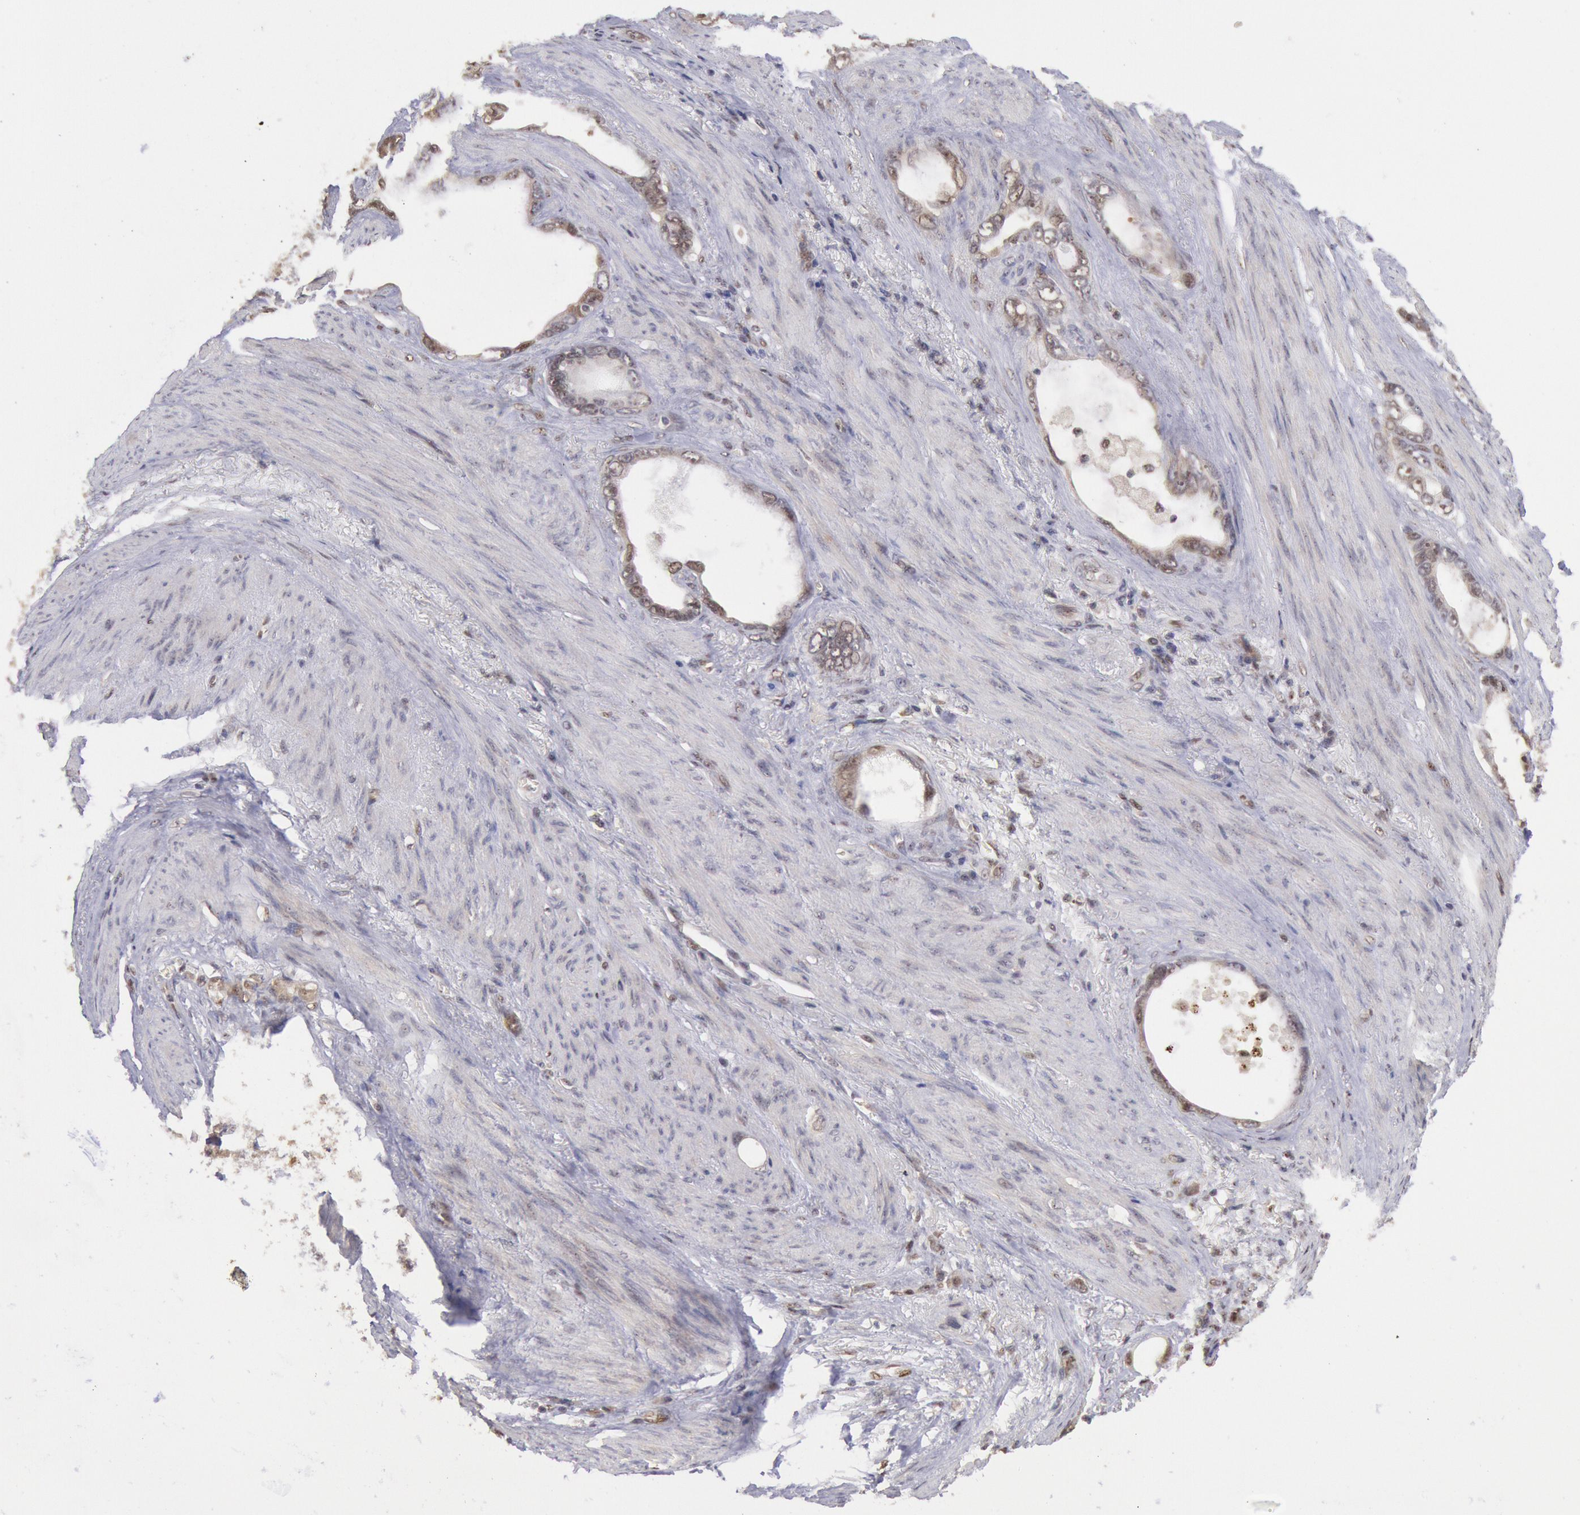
{"staining": {"intensity": "weak", "quantity": "25%-75%", "location": "cytoplasmic/membranous"}, "tissue": "stomach cancer", "cell_type": "Tumor cells", "image_type": "cancer", "snomed": [{"axis": "morphology", "description": "Adenocarcinoma, NOS"}, {"axis": "topography", "description": "Stomach"}], "caption": "Weak cytoplasmic/membranous expression is identified in about 25%-75% of tumor cells in stomach adenocarcinoma.", "gene": "STX17", "patient": {"sex": "male", "age": 78}}